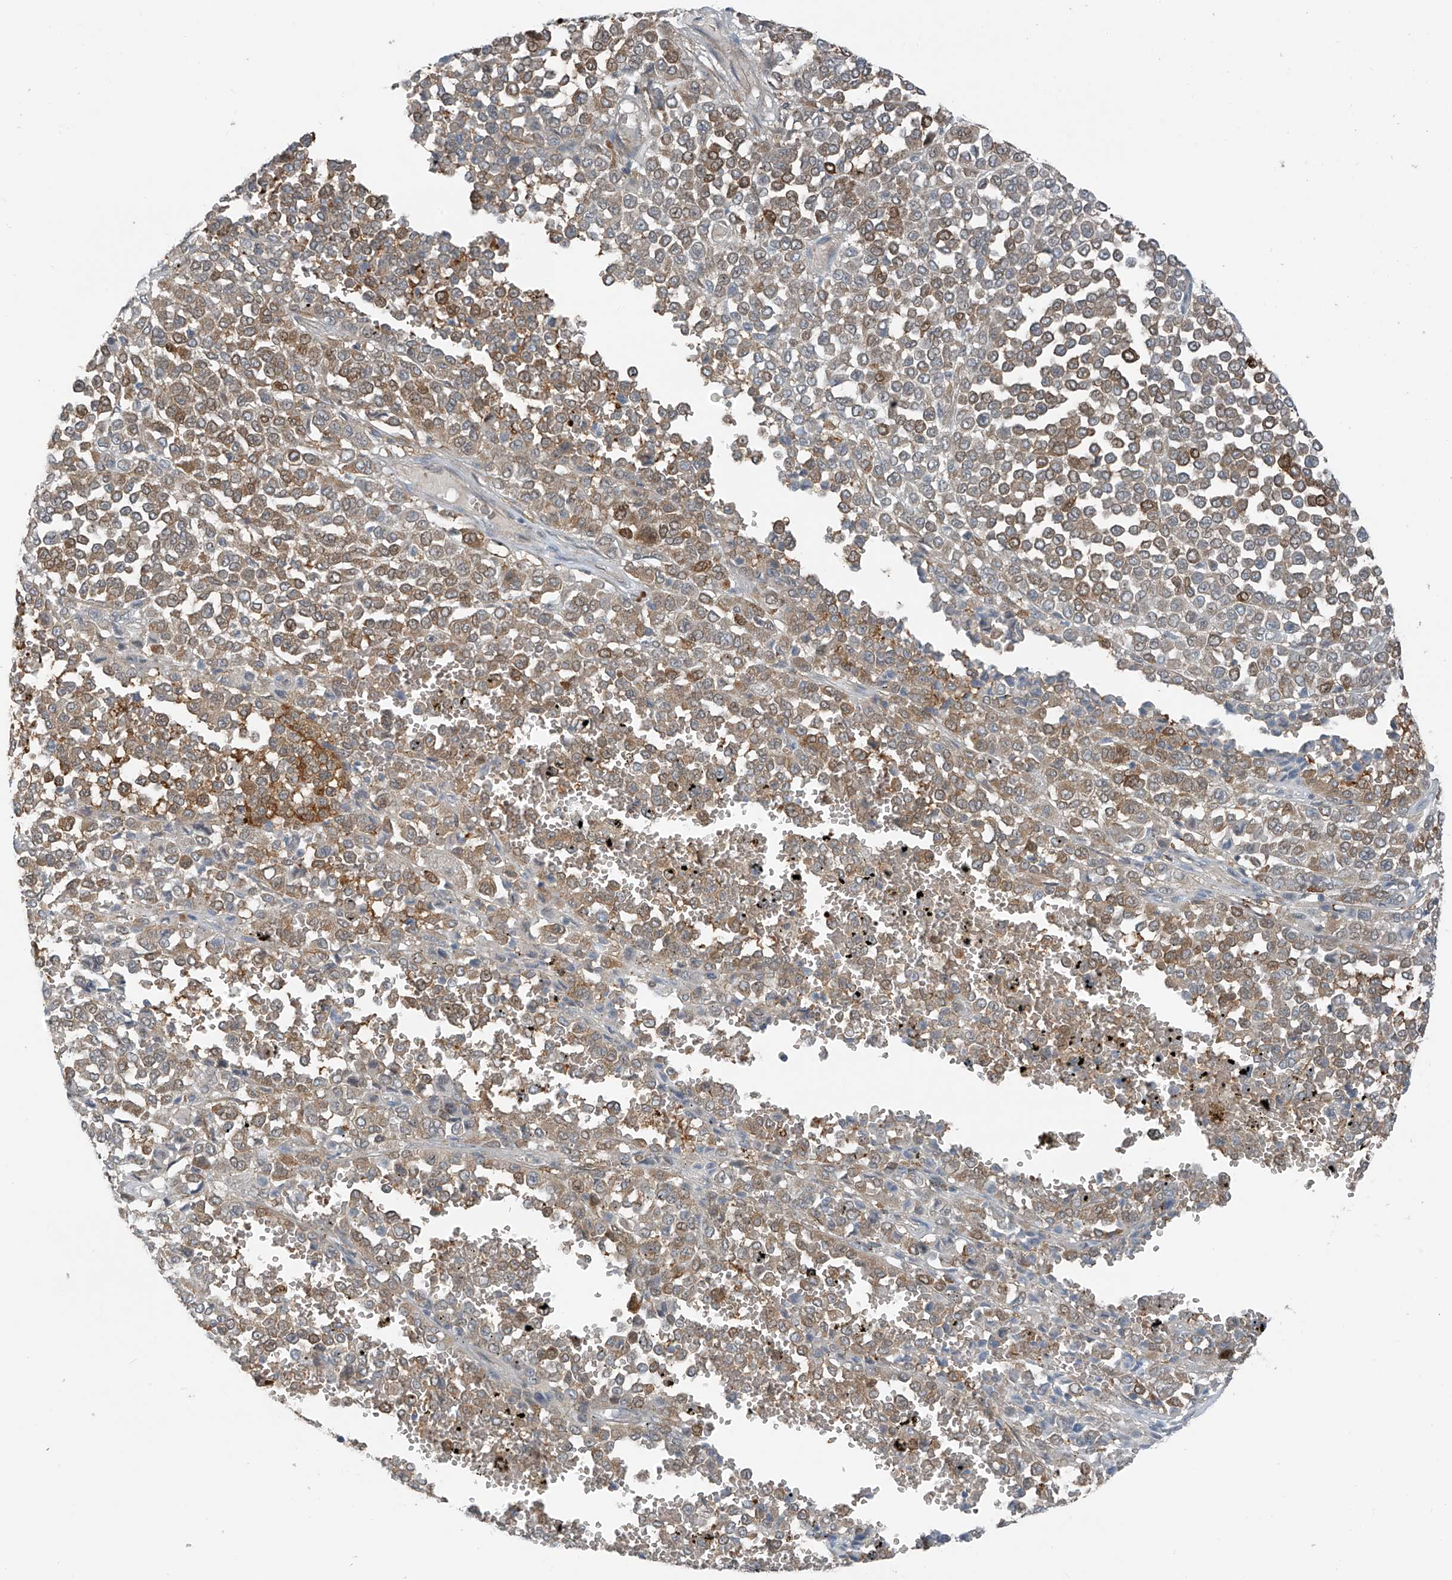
{"staining": {"intensity": "moderate", "quantity": "25%-75%", "location": "cytoplasmic/membranous"}, "tissue": "melanoma", "cell_type": "Tumor cells", "image_type": "cancer", "snomed": [{"axis": "morphology", "description": "Malignant melanoma, Metastatic site"}, {"axis": "topography", "description": "Pancreas"}], "caption": "Protein expression analysis of malignant melanoma (metastatic site) exhibits moderate cytoplasmic/membranous expression in about 25%-75% of tumor cells. Ihc stains the protein of interest in brown and the nuclei are stained blue.", "gene": "SLC12A6", "patient": {"sex": "female", "age": 30}}